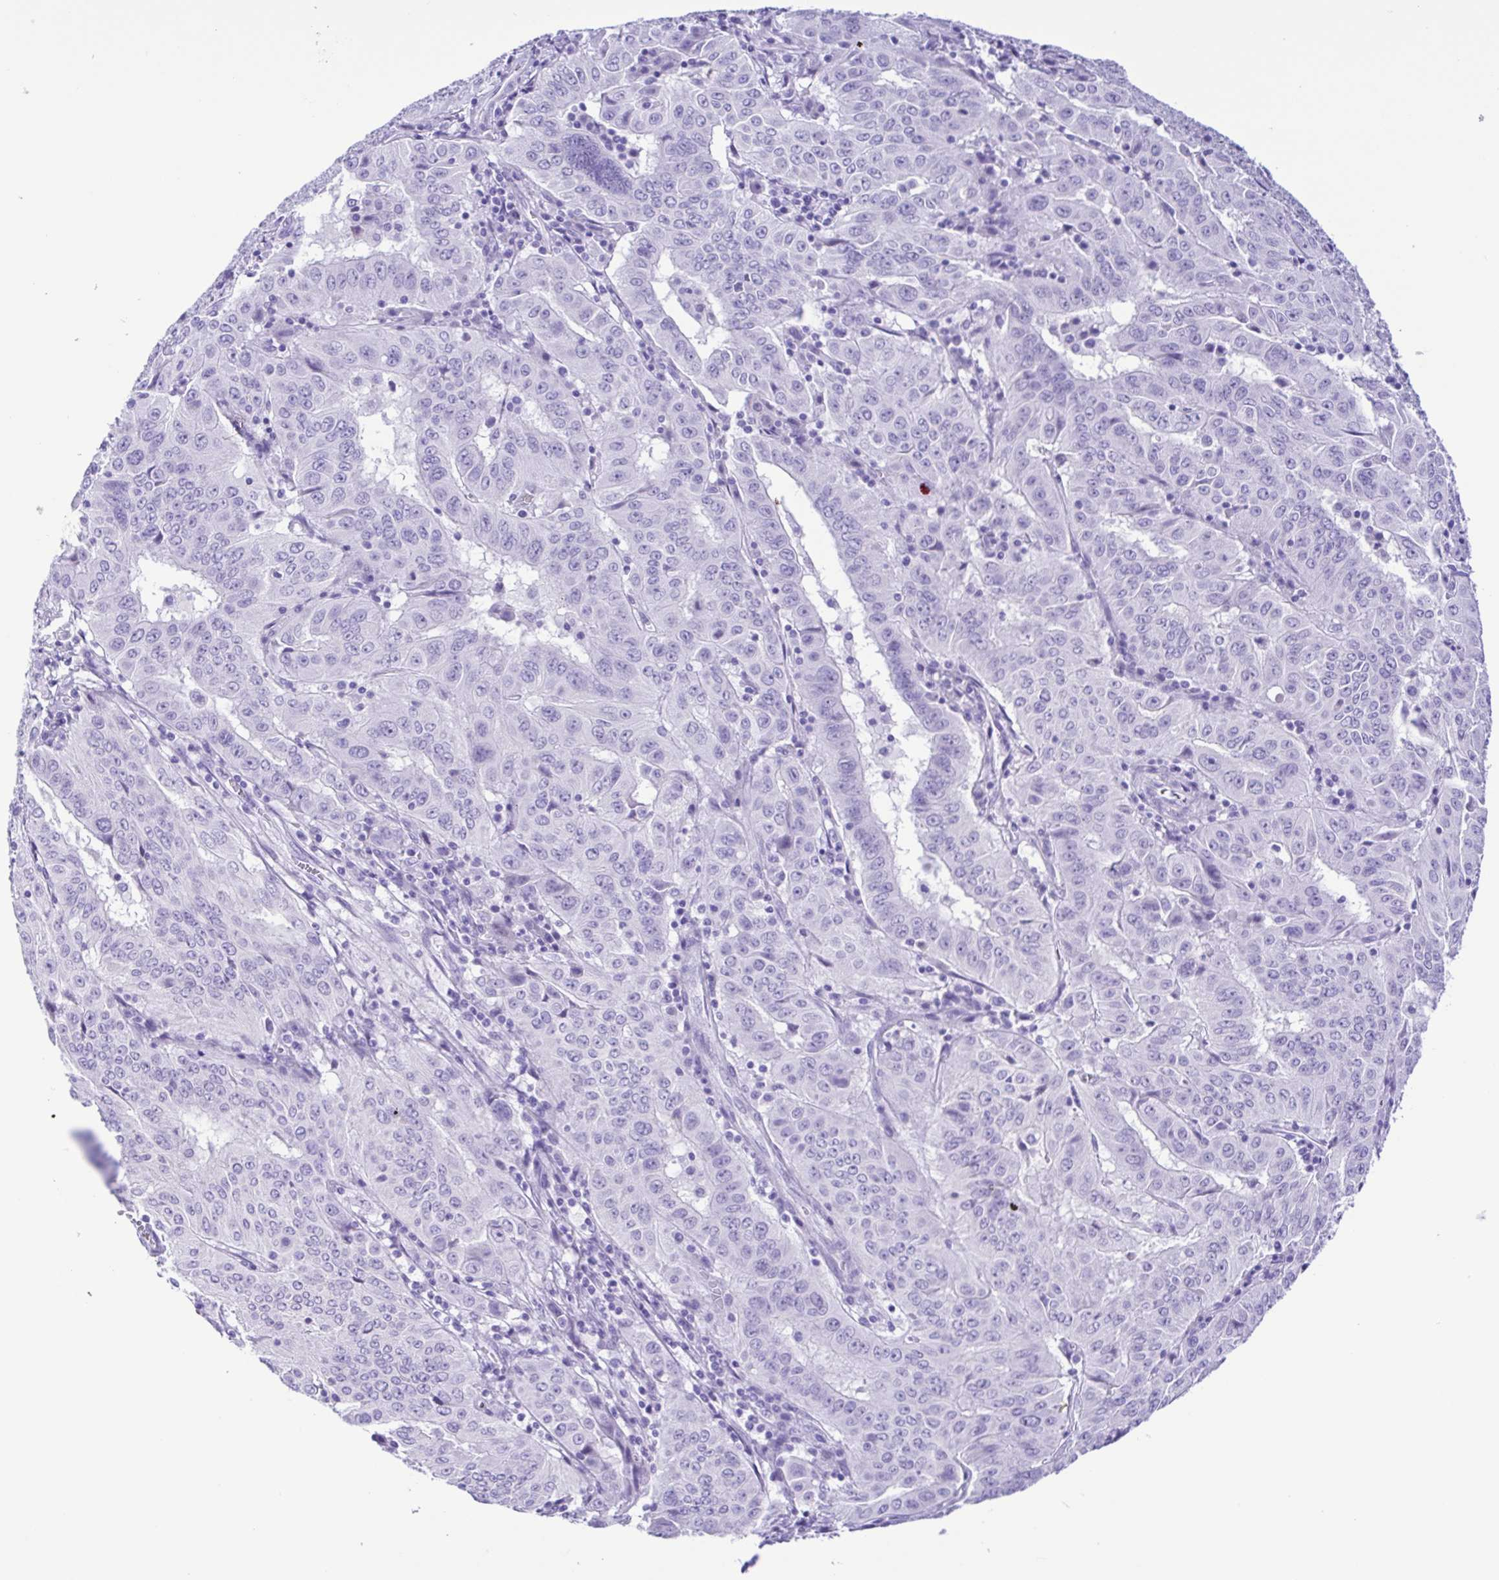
{"staining": {"intensity": "negative", "quantity": "none", "location": "none"}, "tissue": "pancreatic cancer", "cell_type": "Tumor cells", "image_type": "cancer", "snomed": [{"axis": "morphology", "description": "Adenocarcinoma, NOS"}, {"axis": "topography", "description": "Pancreas"}], "caption": "An immunohistochemistry micrograph of pancreatic cancer is shown. There is no staining in tumor cells of pancreatic cancer.", "gene": "CASP14", "patient": {"sex": "male", "age": 63}}